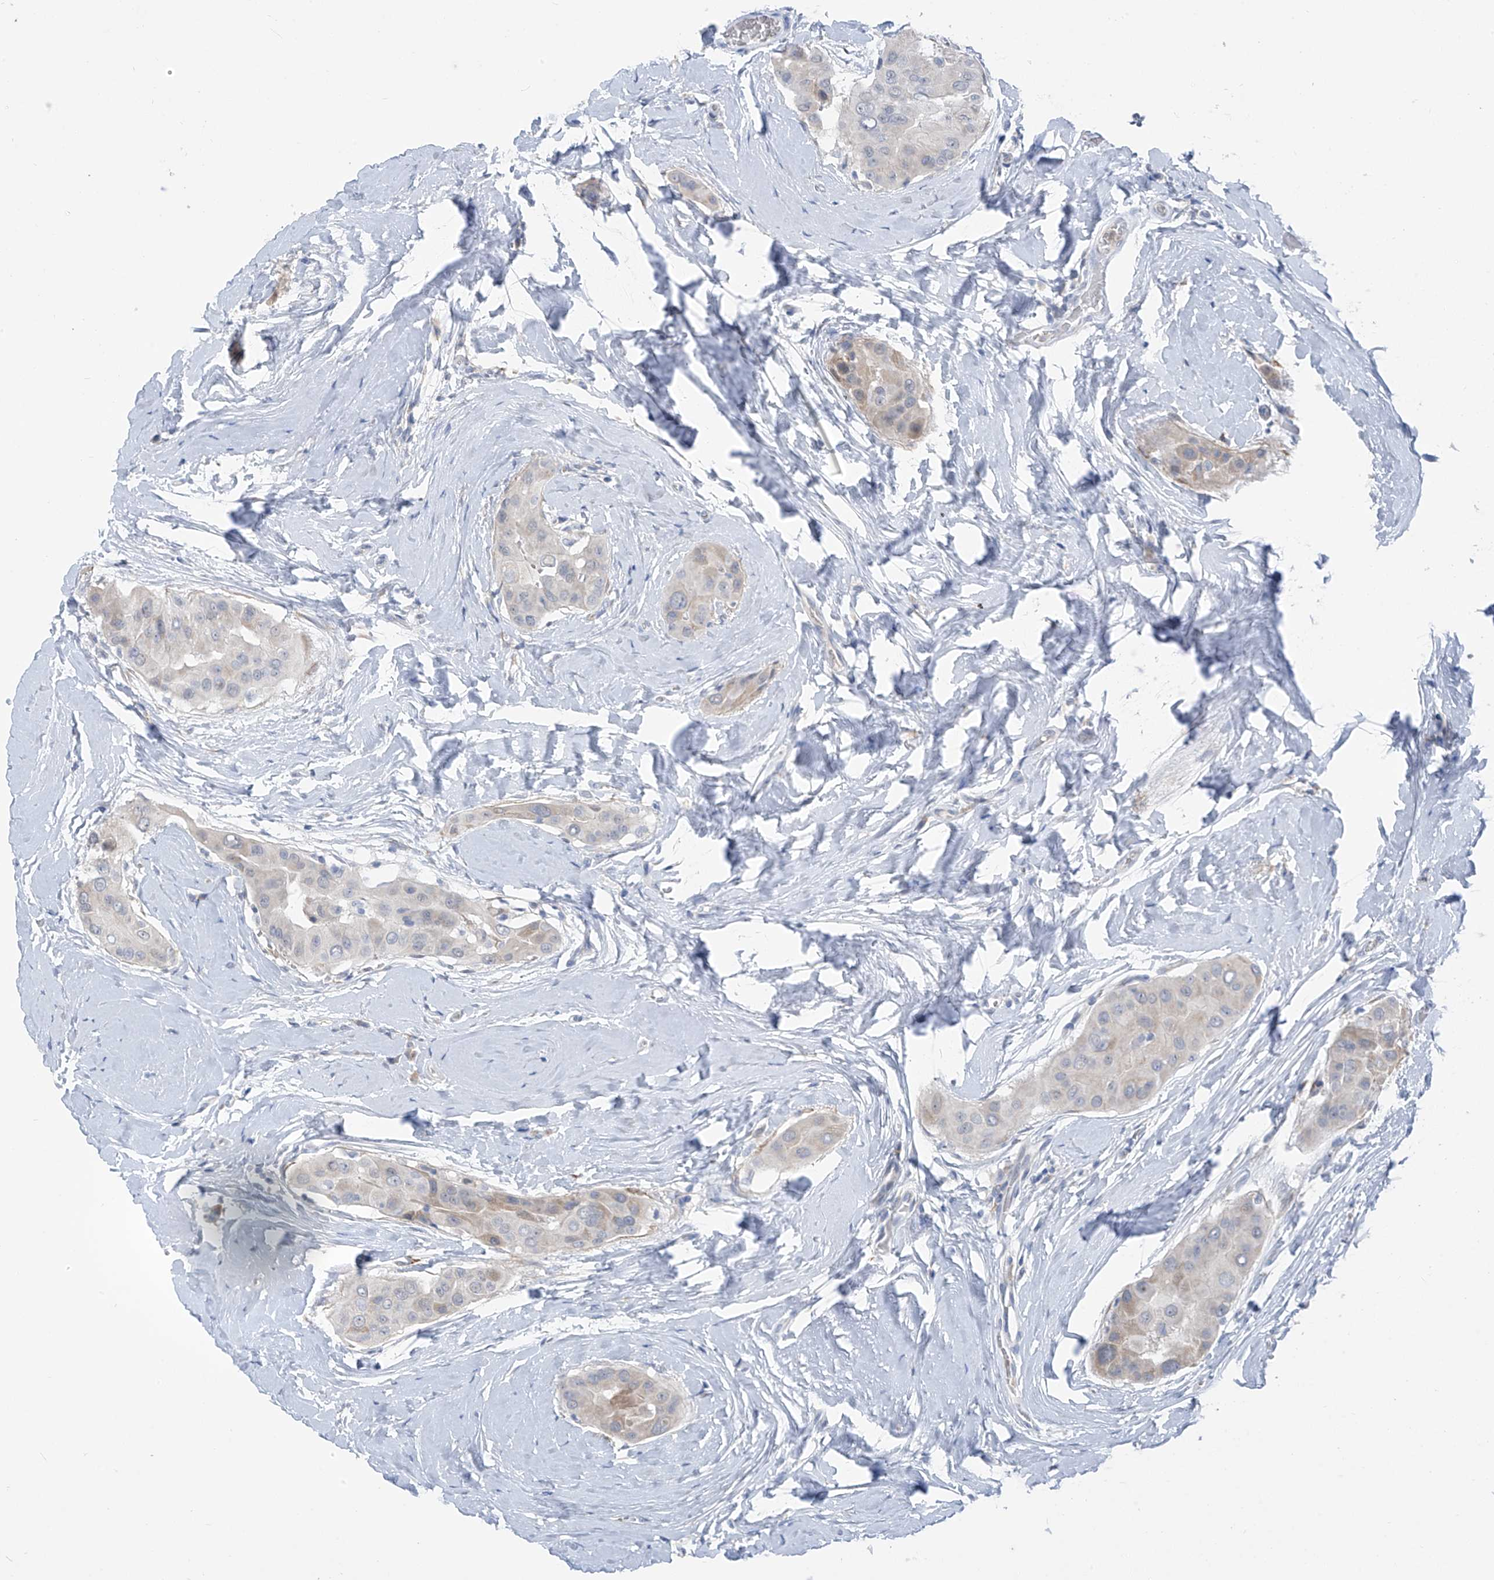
{"staining": {"intensity": "negative", "quantity": "none", "location": "none"}, "tissue": "thyroid cancer", "cell_type": "Tumor cells", "image_type": "cancer", "snomed": [{"axis": "morphology", "description": "Papillary adenocarcinoma, NOS"}, {"axis": "topography", "description": "Thyroid gland"}], "caption": "DAB immunohistochemical staining of human thyroid cancer reveals no significant expression in tumor cells.", "gene": "CYP4V2", "patient": {"sex": "male", "age": 33}}